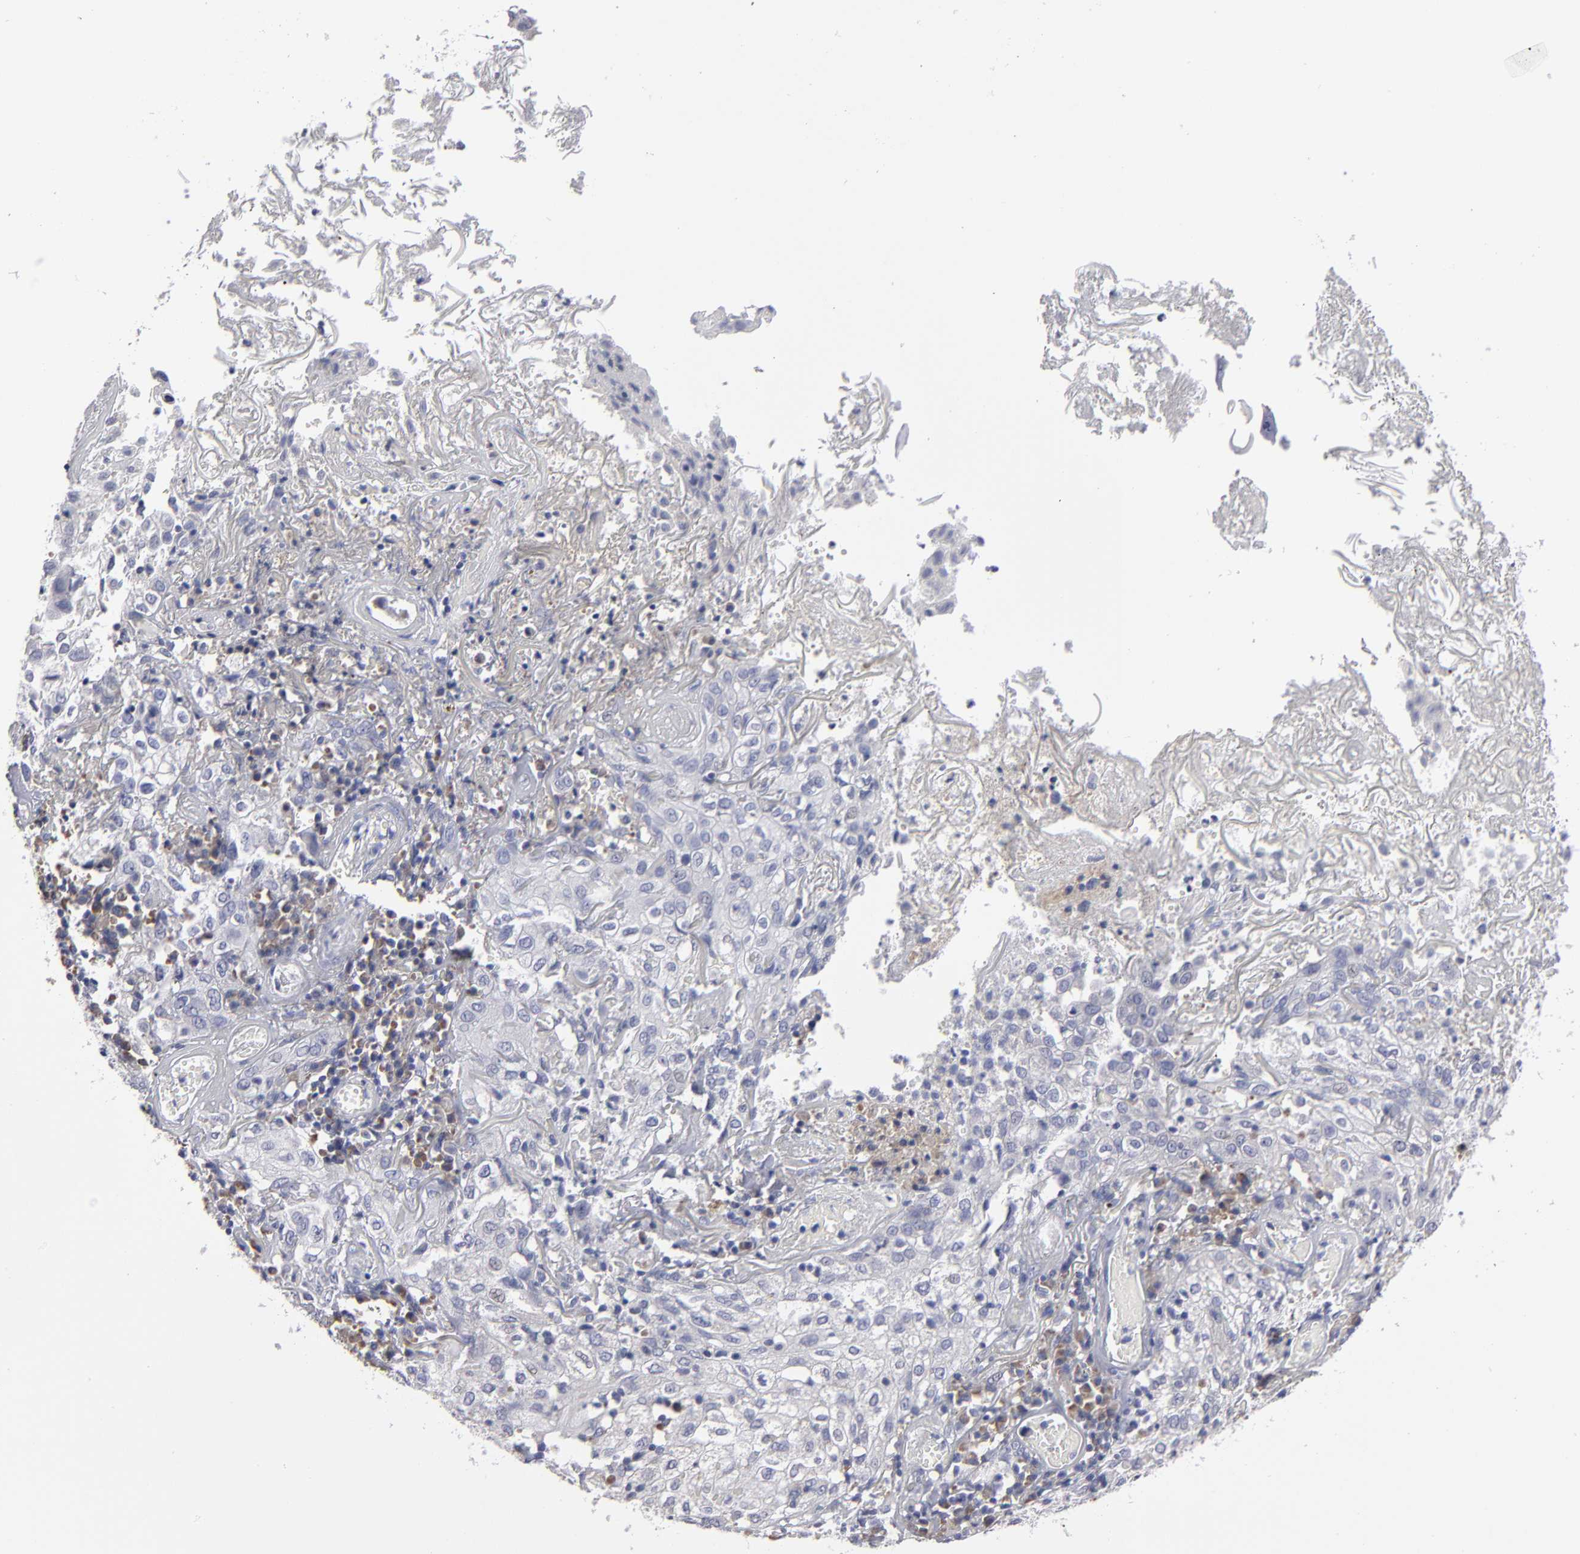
{"staining": {"intensity": "weak", "quantity": "<25%", "location": "cytoplasmic/membranous"}, "tissue": "skin cancer", "cell_type": "Tumor cells", "image_type": "cancer", "snomed": [{"axis": "morphology", "description": "Squamous cell carcinoma, NOS"}, {"axis": "topography", "description": "Skin"}], "caption": "Immunohistochemical staining of skin squamous cell carcinoma exhibits no significant positivity in tumor cells.", "gene": "CCDC80", "patient": {"sex": "male", "age": 65}}